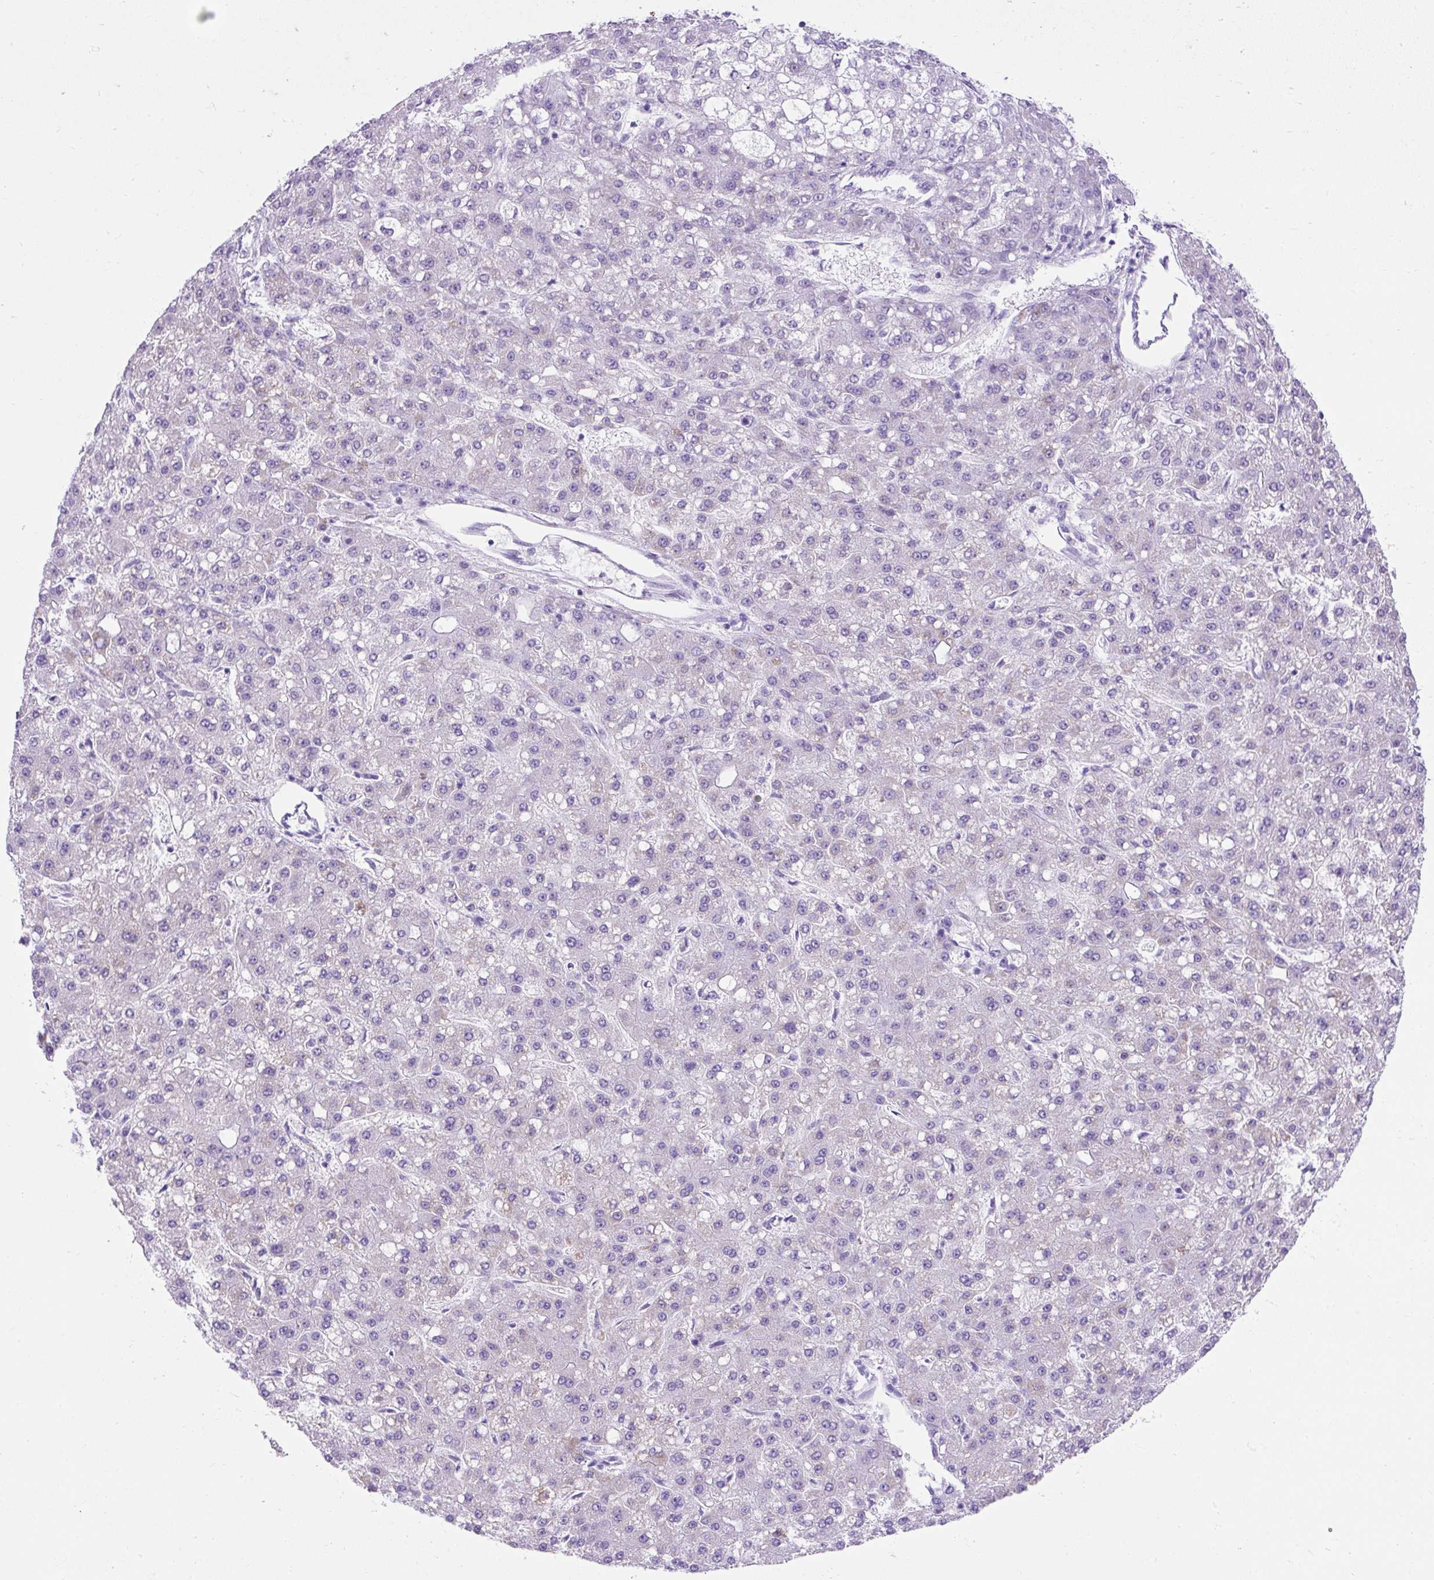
{"staining": {"intensity": "negative", "quantity": "none", "location": "none"}, "tissue": "liver cancer", "cell_type": "Tumor cells", "image_type": "cancer", "snomed": [{"axis": "morphology", "description": "Carcinoma, Hepatocellular, NOS"}, {"axis": "topography", "description": "Liver"}], "caption": "DAB (3,3'-diaminobenzidine) immunohistochemical staining of liver hepatocellular carcinoma shows no significant staining in tumor cells. The staining was performed using DAB (3,3'-diaminobenzidine) to visualize the protein expression in brown, while the nuclei were stained in blue with hematoxylin (Magnification: 20x).", "gene": "KRT12", "patient": {"sex": "male", "age": 67}}